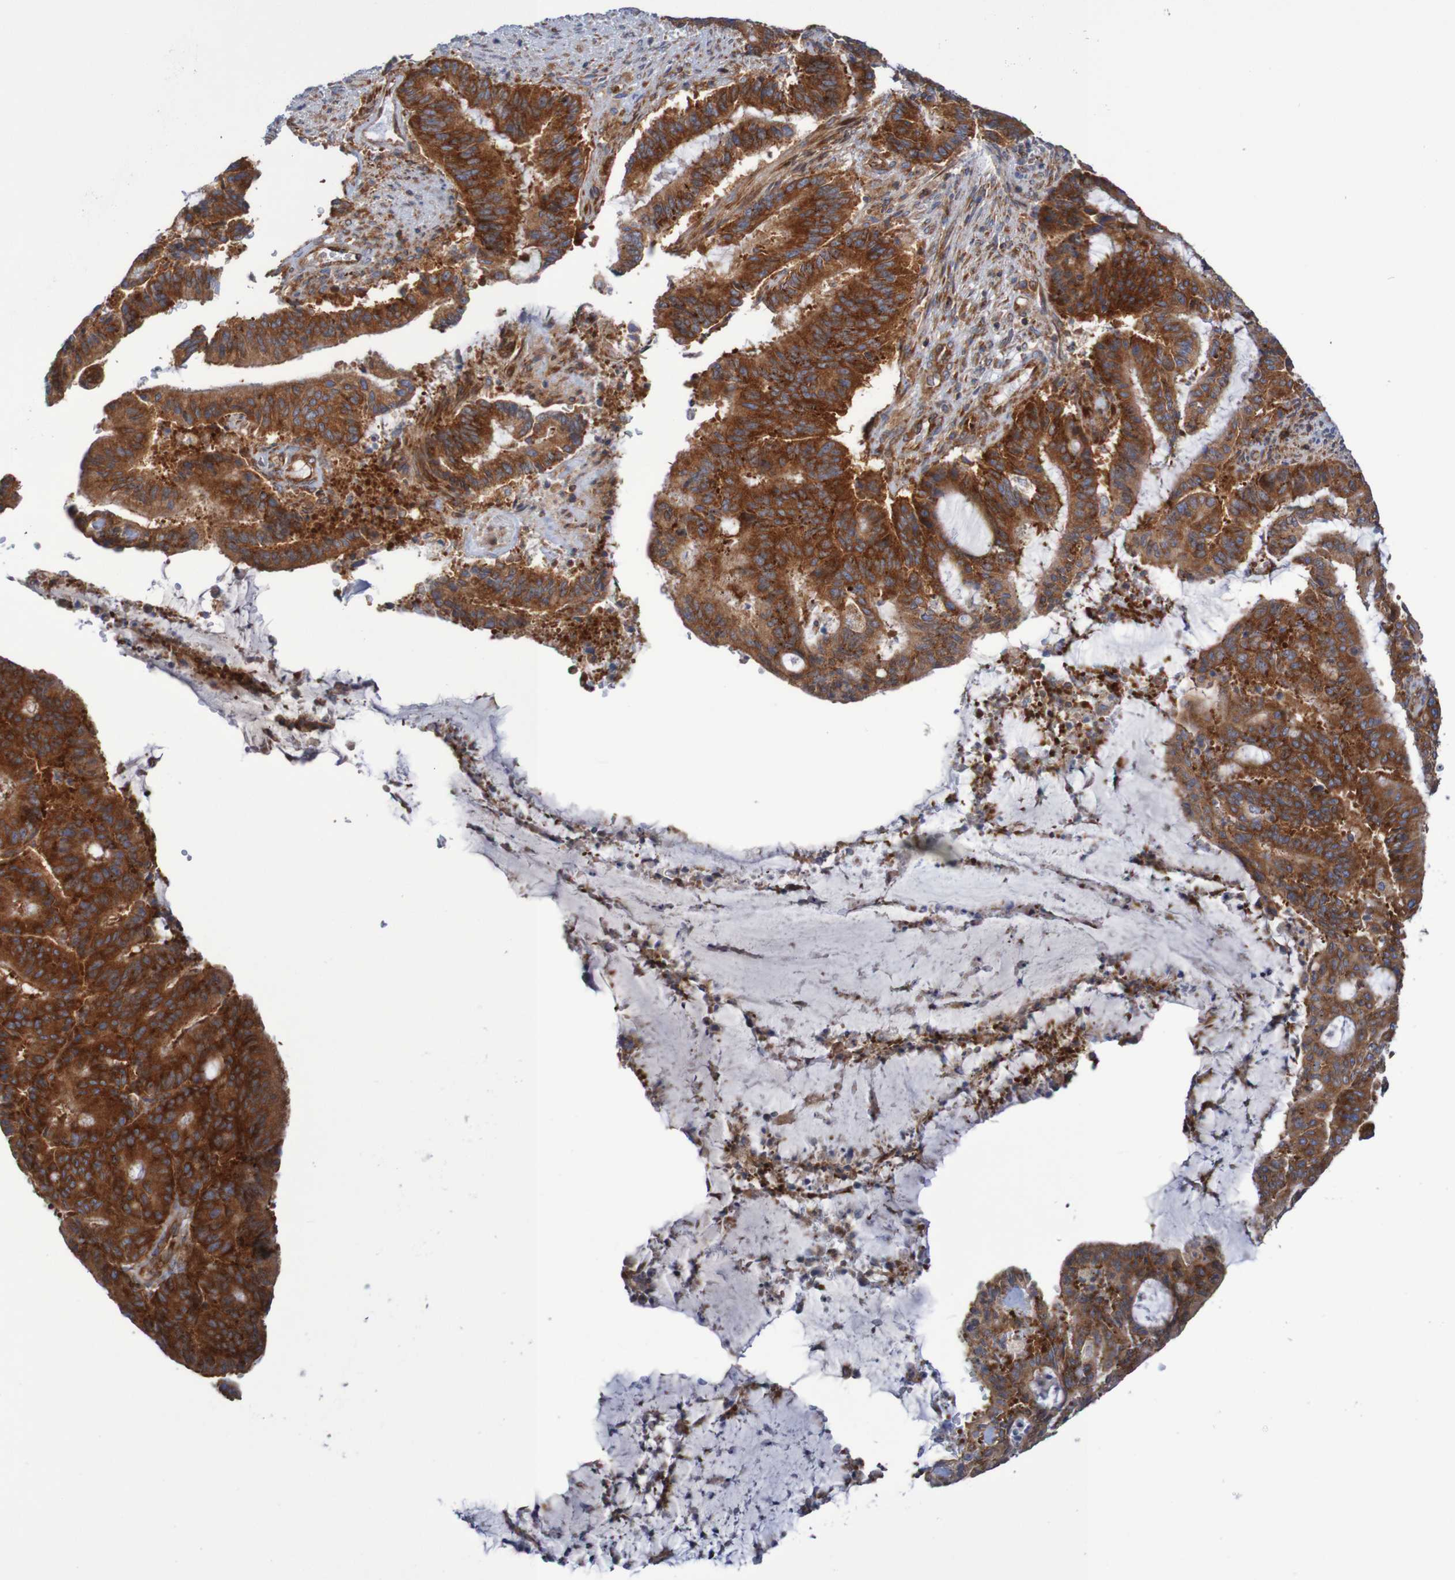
{"staining": {"intensity": "strong", "quantity": ">75%", "location": "cytoplasmic/membranous"}, "tissue": "liver cancer", "cell_type": "Tumor cells", "image_type": "cancer", "snomed": [{"axis": "morphology", "description": "Cholangiocarcinoma"}, {"axis": "topography", "description": "Liver"}], "caption": "A brown stain labels strong cytoplasmic/membranous positivity of a protein in human liver cancer (cholangiocarcinoma) tumor cells.", "gene": "FXR2", "patient": {"sex": "female", "age": 73}}